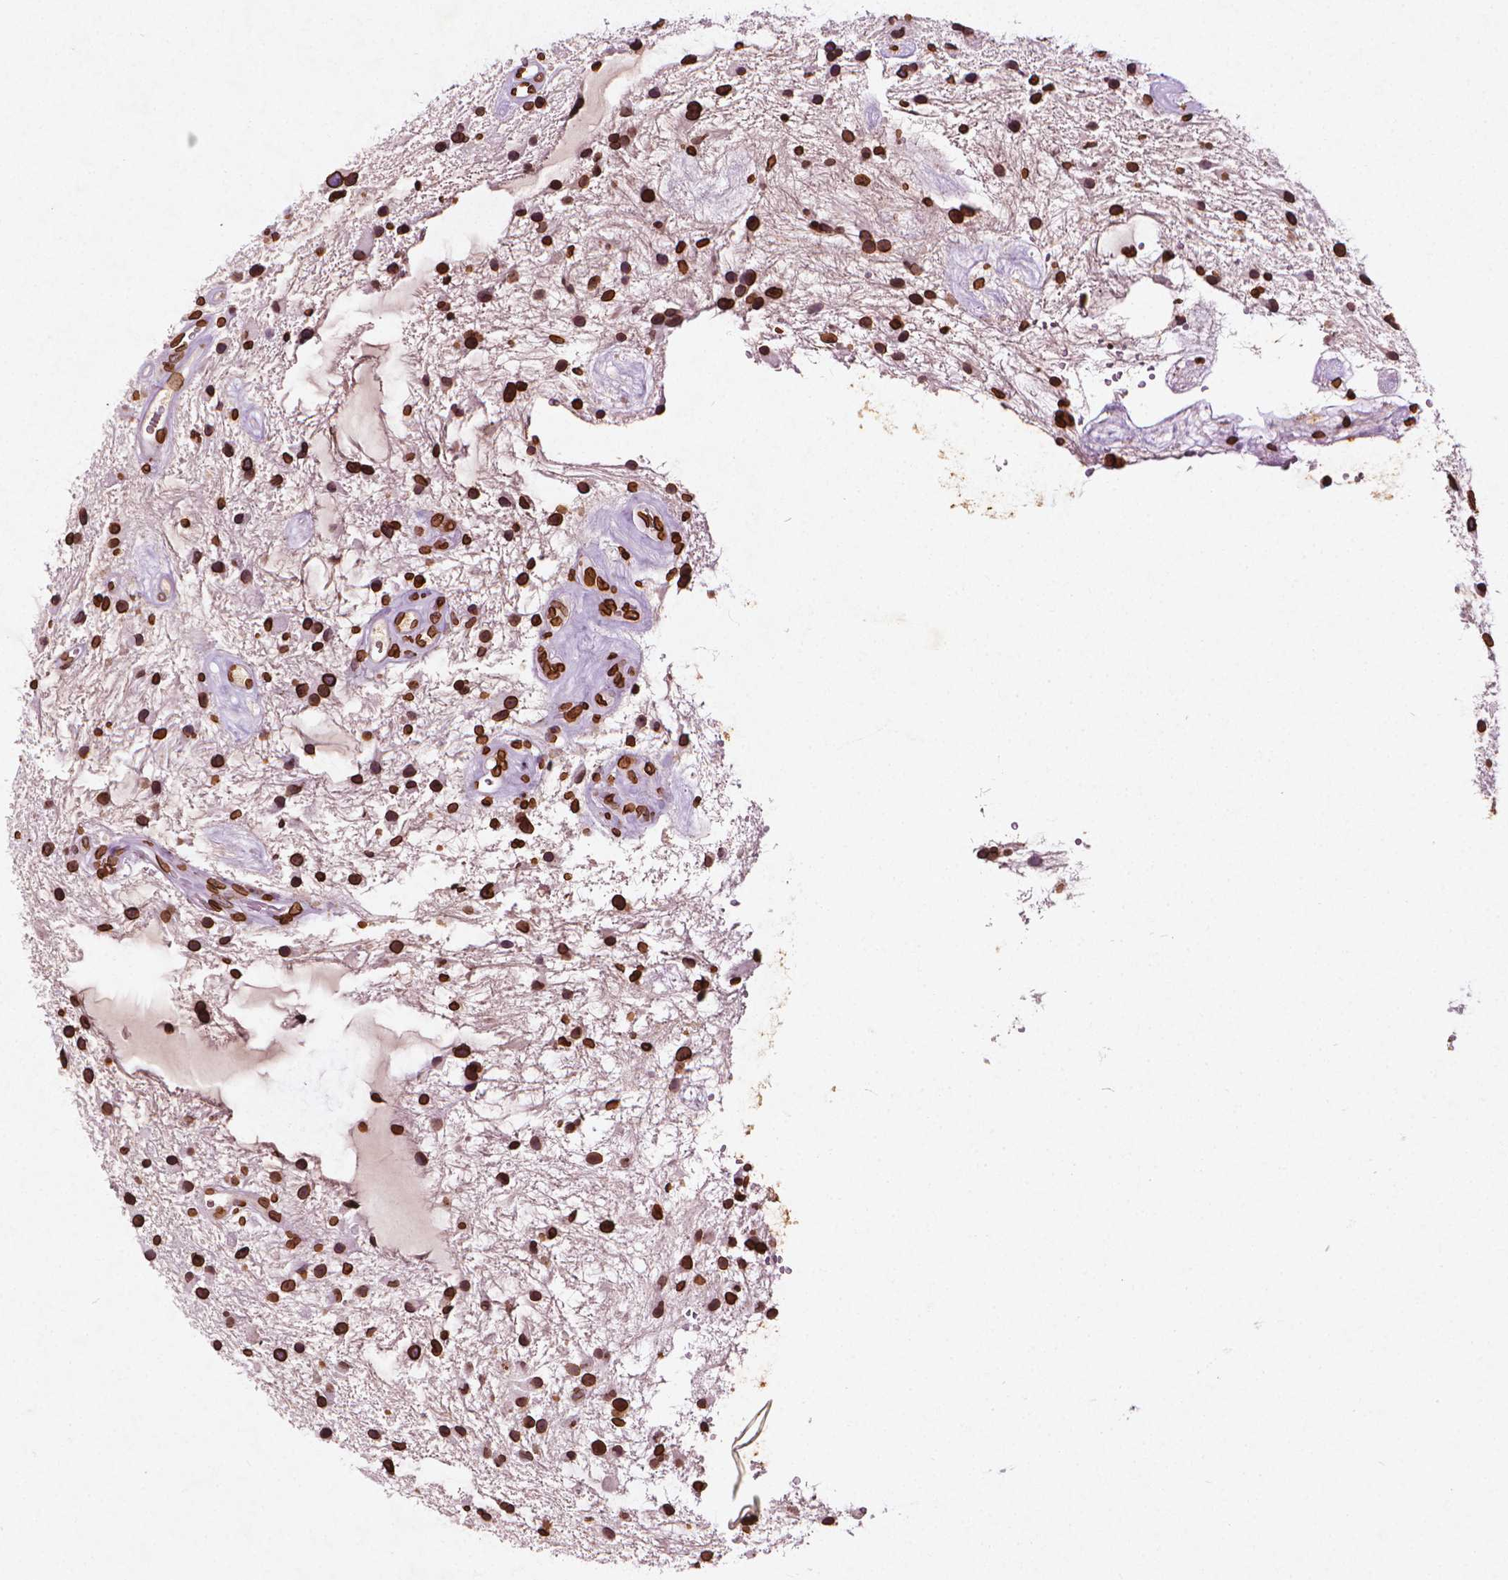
{"staining": {"intensity": "strong", "quantity": ">75%", "location": "cytoplasmic/membranous,nuclear"}, "tissue": "glioma", "cell_type": "Tumor cells", "image_type": "cancer", "snomed": [{"axis": "morphology", "description": "Glioma, malignant, Low grade"}, {"axis": "topography", "description": "Cerebellum"}], "caption": "Immunohistochemical staining of human glioma demonstrates strong cytoplasmic/membranous and nuclear protein expression in approximately >75% of tumor cells.", "gene": "LMNB1", "patient": {"sex": "female", "age": 14}}